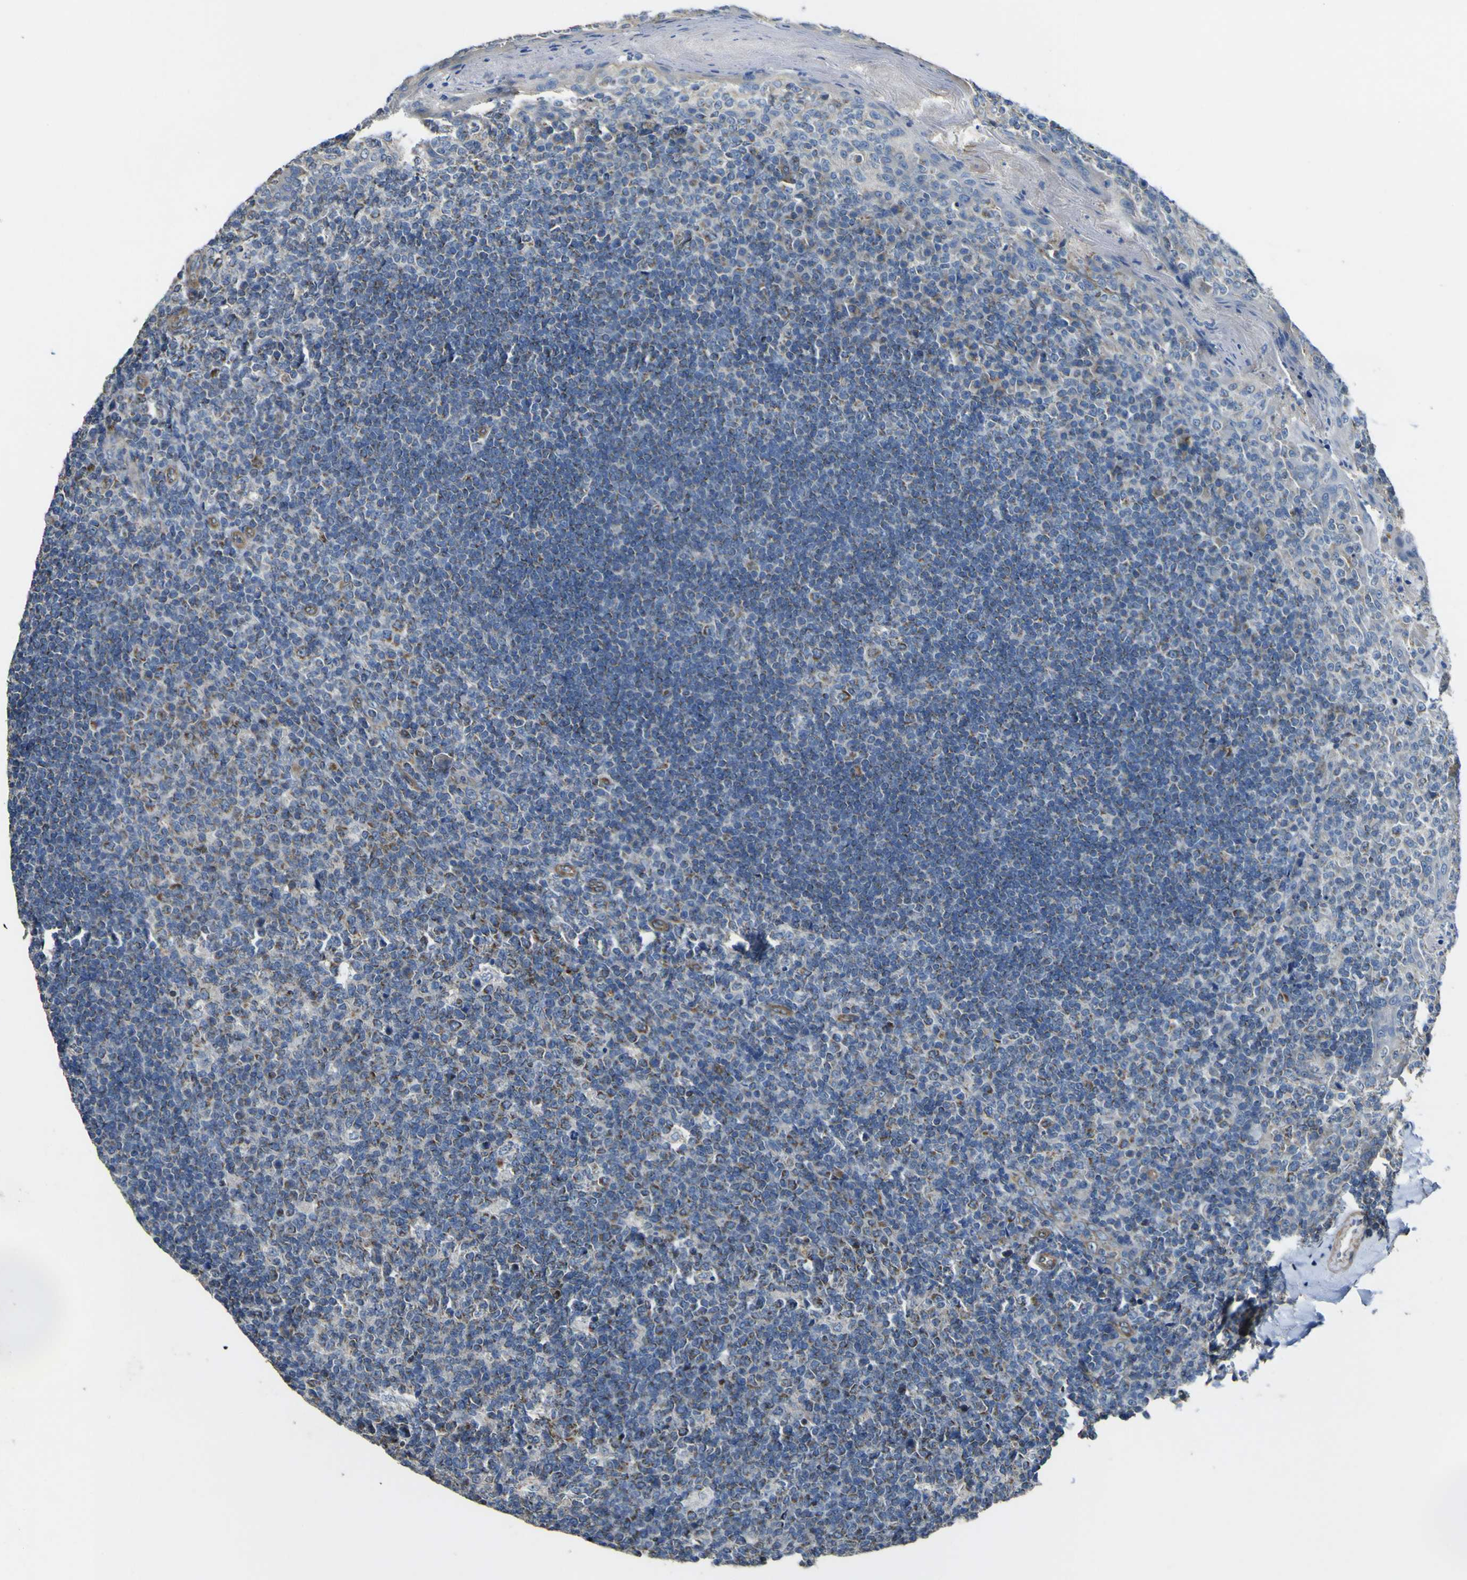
{"staining": {"intensity": "moderate", "quantity": "25%-75%", "location": "cytoplasmic/membranous"}, "tissue": "tonsil", "cell_type": "Germinal center cells", "image_type": "normal", "snomed": [{"axis": "morphology", "description": "Normal tissue, NOS"}, {"axis": "topography", "description": "Tonsil"}], "caption": "Immunohistochemical staining of normal human tonsil reveals medium levels of moderate cytoplasmic/membranous expression in about 25%-75% of germinal center cells.", "gene": "ALDH18A1", "patient": {"sex": "male", "age": 17}}